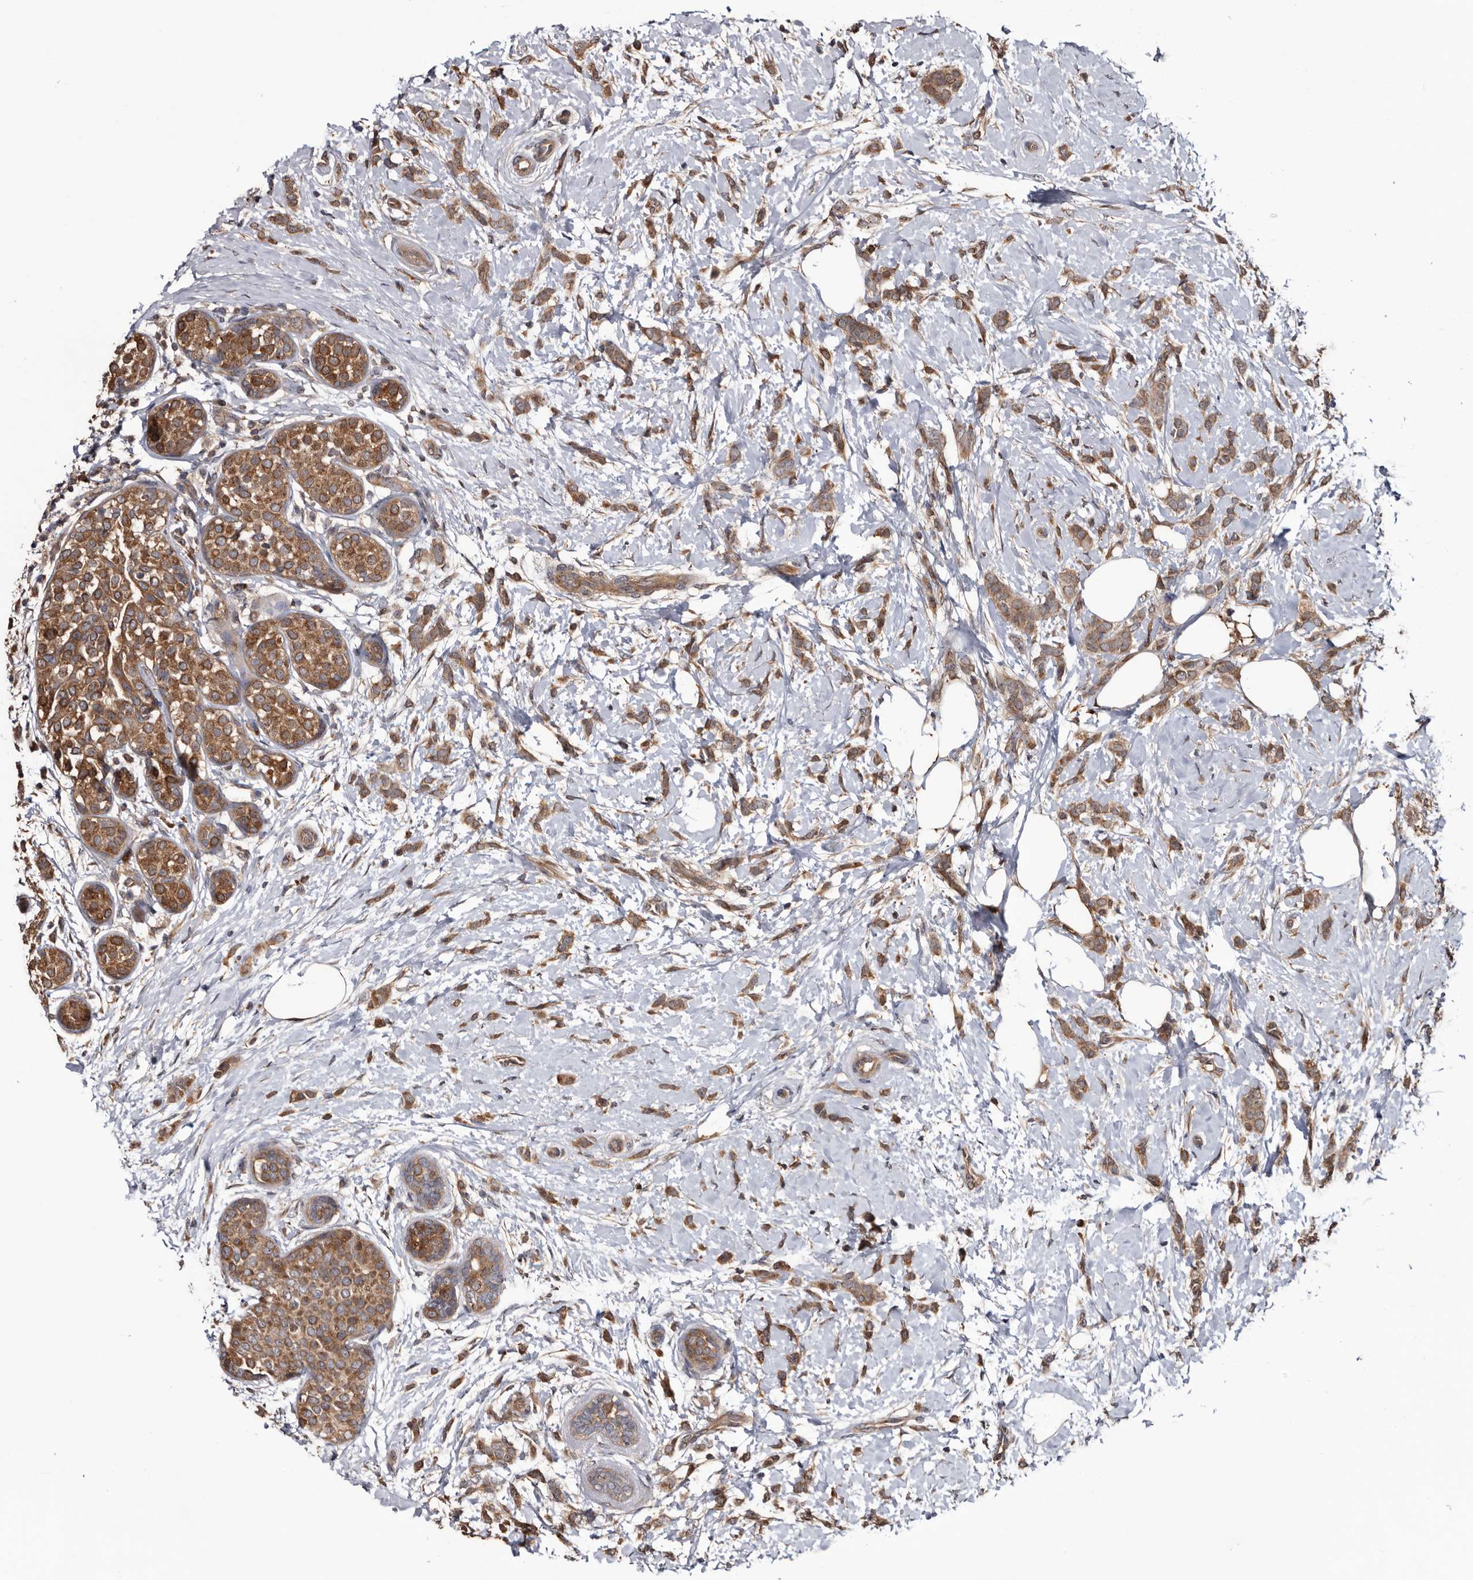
{"staining": {"intensity": "moderate", "quantity": ">75%", "location": "cytoplasmic/membranous"}, "tissue": "breast cancer", "cell_type": "Tumor cells", "image_type": "cancer", "snomed": [{"axis": "morphology", "description": "Lobular carcinoma, in situ"}, {"axis": "morphology", "description": "Lobular carcinoma"}, {"axis": "topography", "description": "Breast"}], "caption": "This photomicrograph exhibits breast lobular carcinoma stained with immunohistochemistry to label a protein in brown. The cytoplasmic/membranous of tumor cells show moderate positivity for the protein. Nuclei are counter-stained blue.", "gene": "TTI2", "patient": {"sex": "female", "age": 41}}